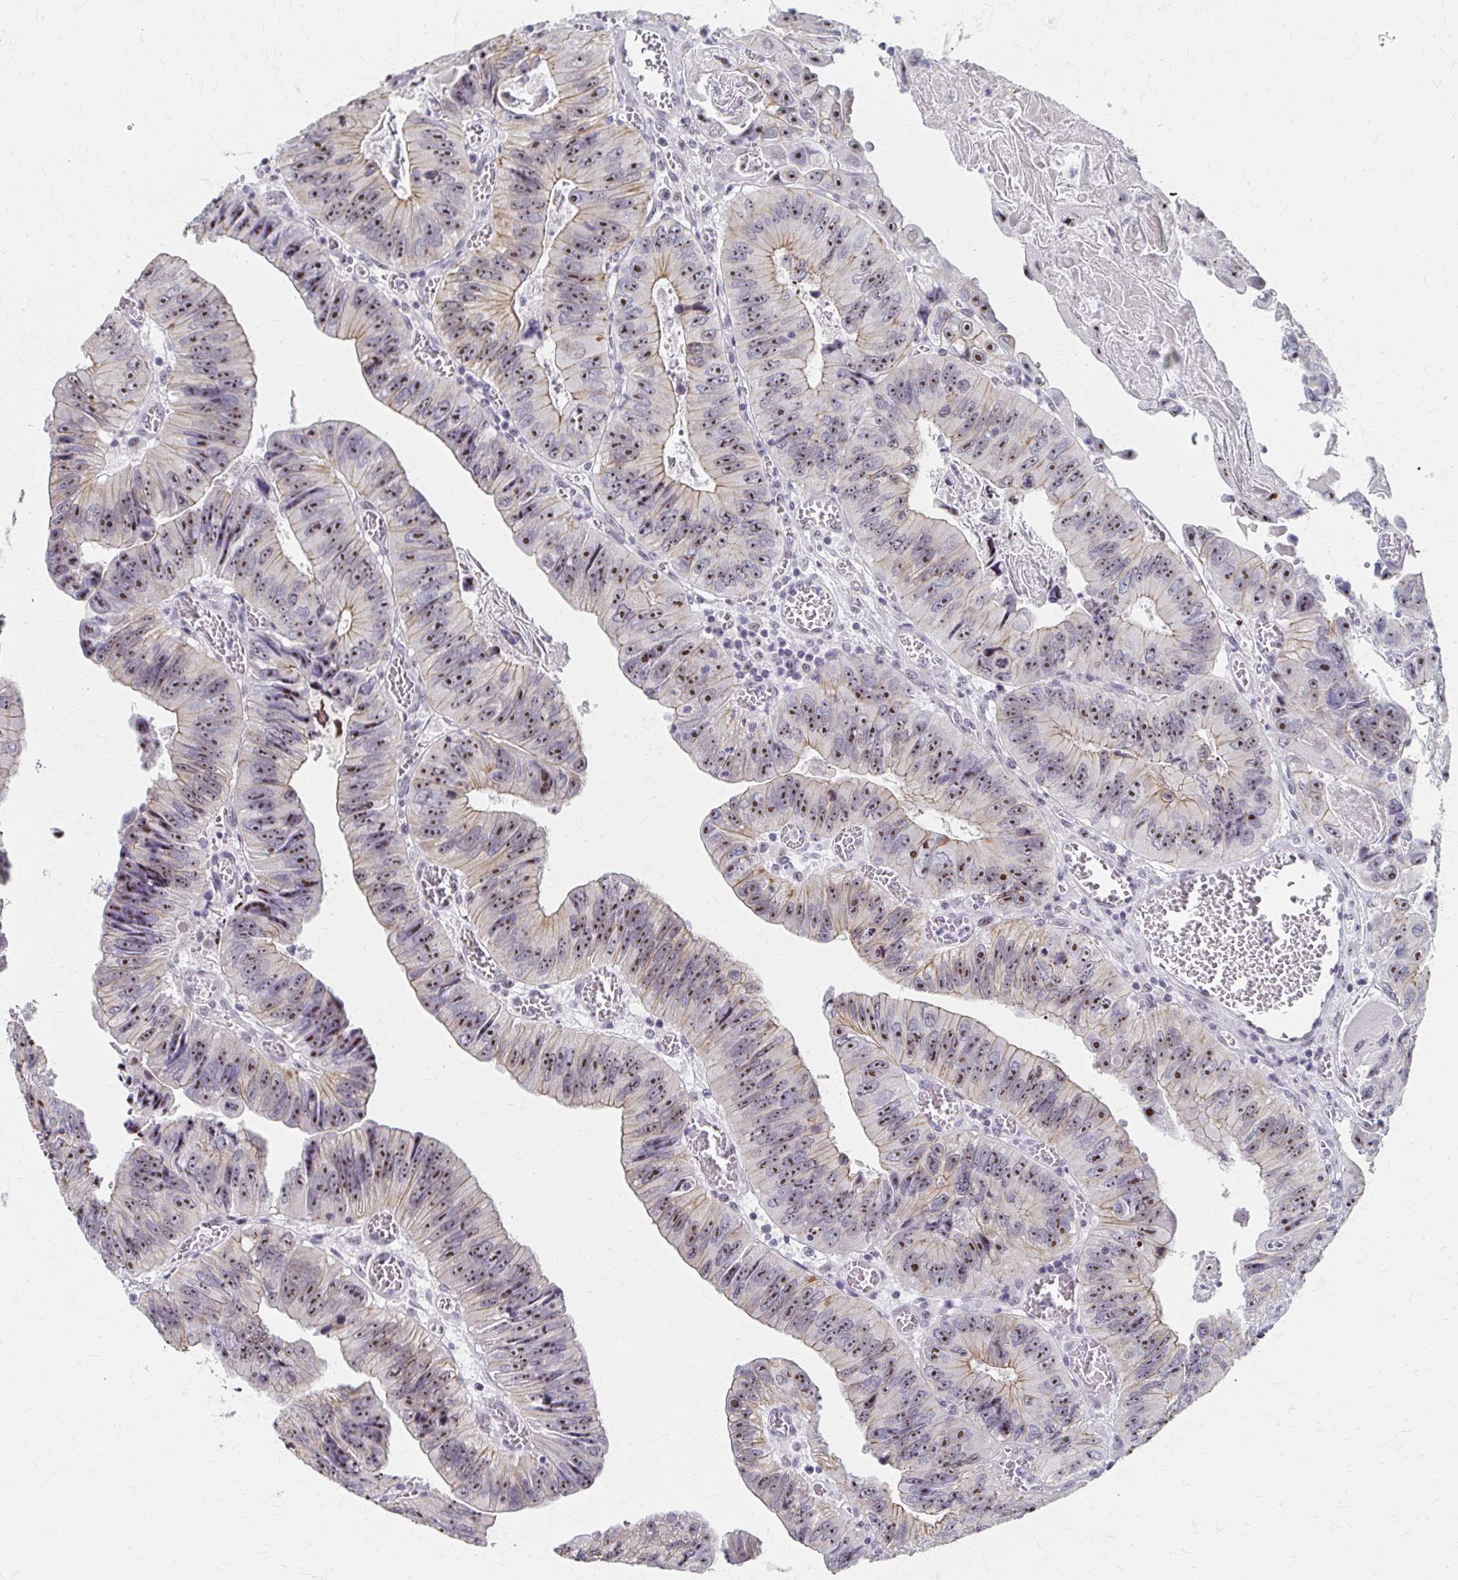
{"staining": {"intensity": "moderate", "quantity": "25%-75%", "location": "cytoplasmic/membranous,nuclear"}, "tissue": "colorectal cancer", "cell_type": "Tumor cells", "image_type": "cancer", "snomed": [{"axis": "morphology", "description": "Adenocarcinoma, NOS"}, {"axis": "topography", "description": "Colon"}], "caption": "Colorectal adenocarcinoma stained for a protein (brown) displays moderate cytoplasmic/membranous and nuclear positive positivity in about 25%-75% of tumor cells.", "gene": "PES1", "patient": {"sex": "female", "age": 84}}